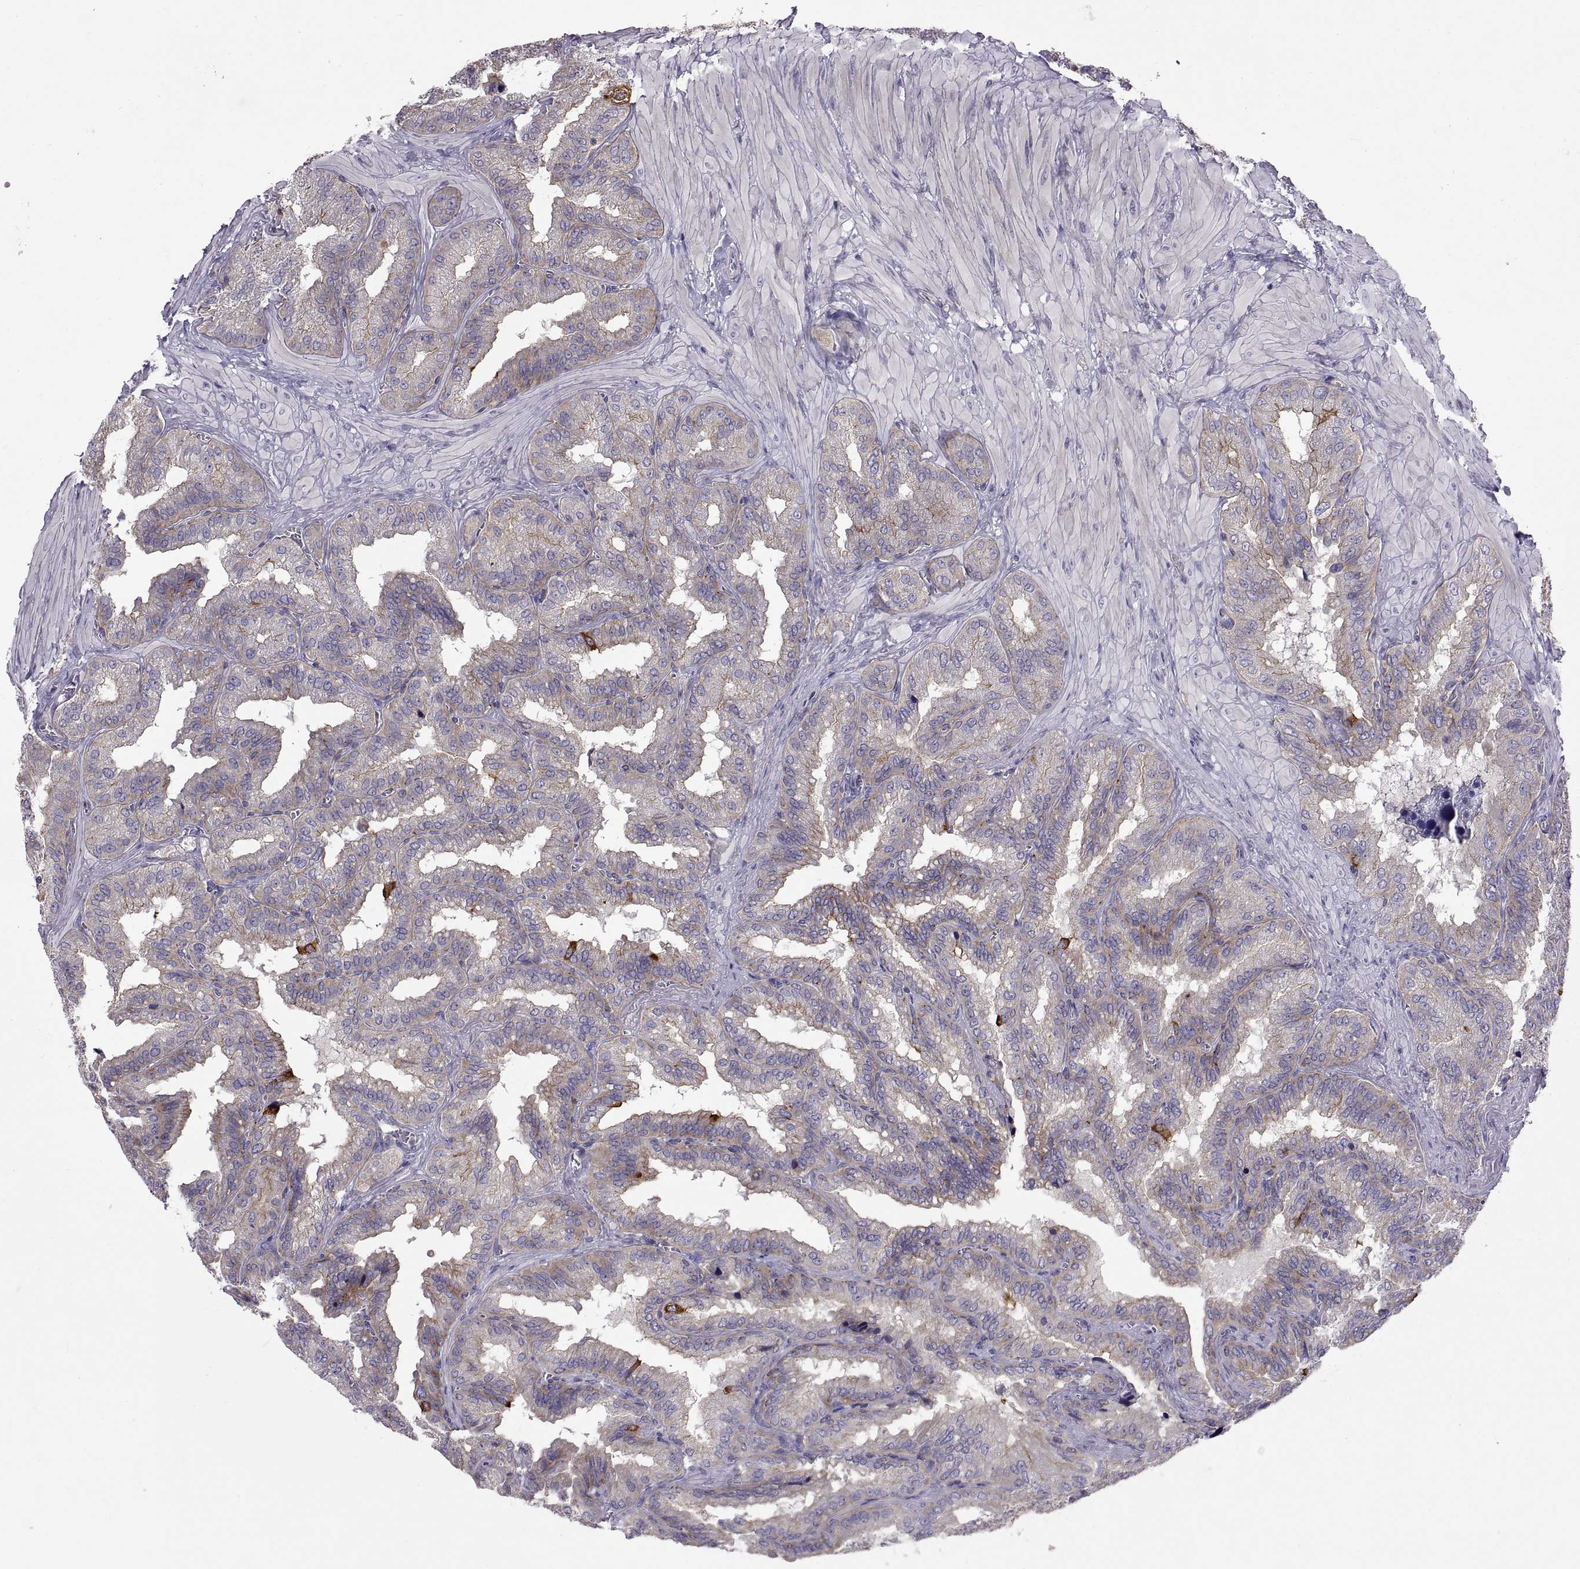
{"staining": {"intensity": "weak", "quantity": "25%-75%", "location": "cytoplasmic/membranous"}, "tissue": "seminal vesicle", "cell_type": "Glandular cells", "image_type": "normal", "snomed": [{"axis": "morphology", "description": "Normal tissue, NOS"}, {"axis": "topography", "description": "Seminal veicle"}], "caption": "The histopathology image reveals staining of benign seminal vesicle, revealing weak cytoplasmic/membranous protein expression (brown color) within glandular cells.", "gene": "ARSL", "patient": {"sex": "male", "age": 37}}